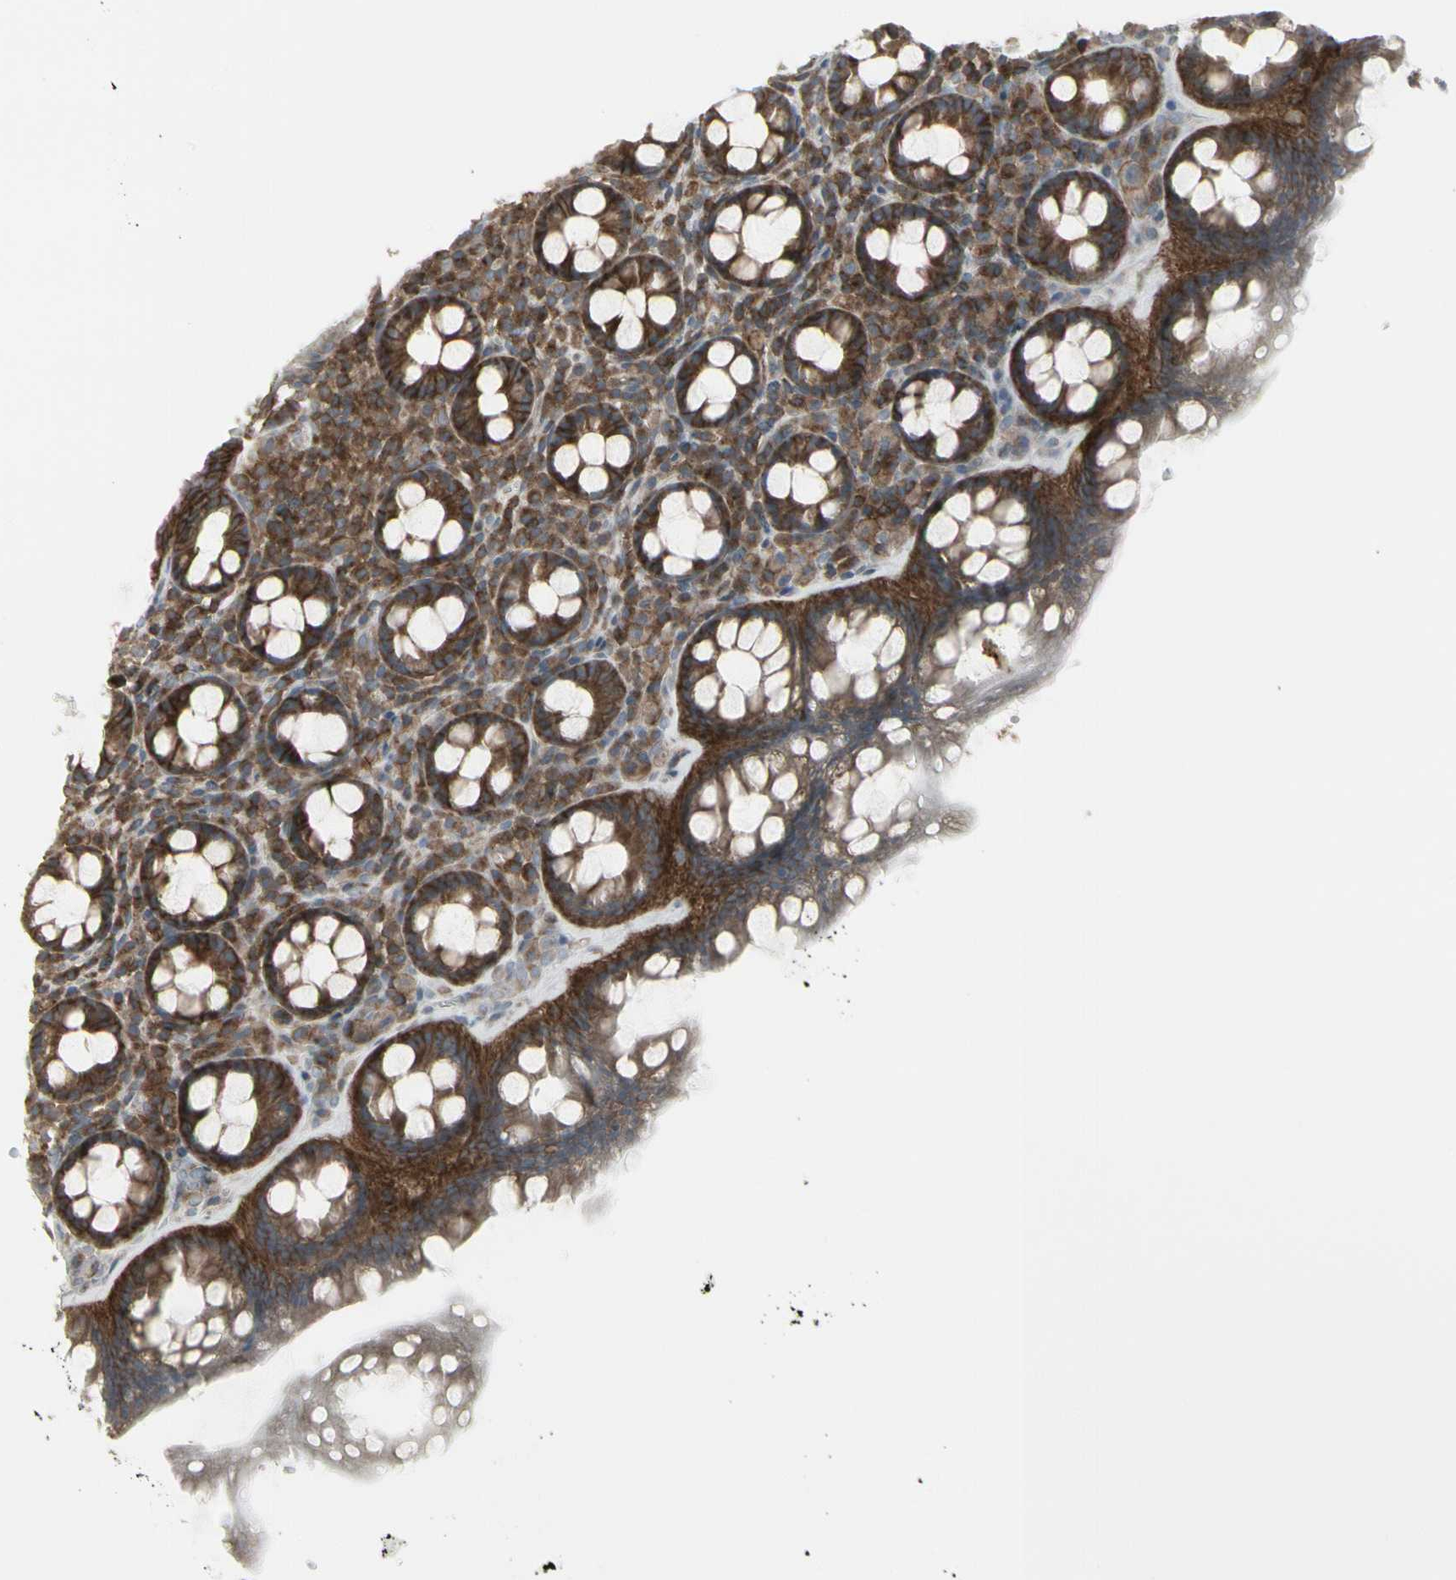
{"staining": {"intensity": "strong", "quantity": ">75%", "location": "cytoplasmic/membranous"}, "tissue": "rectum", "cell_type": "Glandular cells", "image_type": "normal", "snomed": [{"axis": "morphology", "description": "Normal tissue, NOS"}, {"axis": "topography", "description": "Rectum"}], "caption": "Protein expression analysis of normal rectum displays strong cytoplasmic/membranous expression in about >75% of glandular cells. (DAB (3,3'-diaminobenzidine) = brown stain, brightfield microscopy at high magnification).", "gene": "EPS15", "patient": {"sex": "male", "age": 92}}